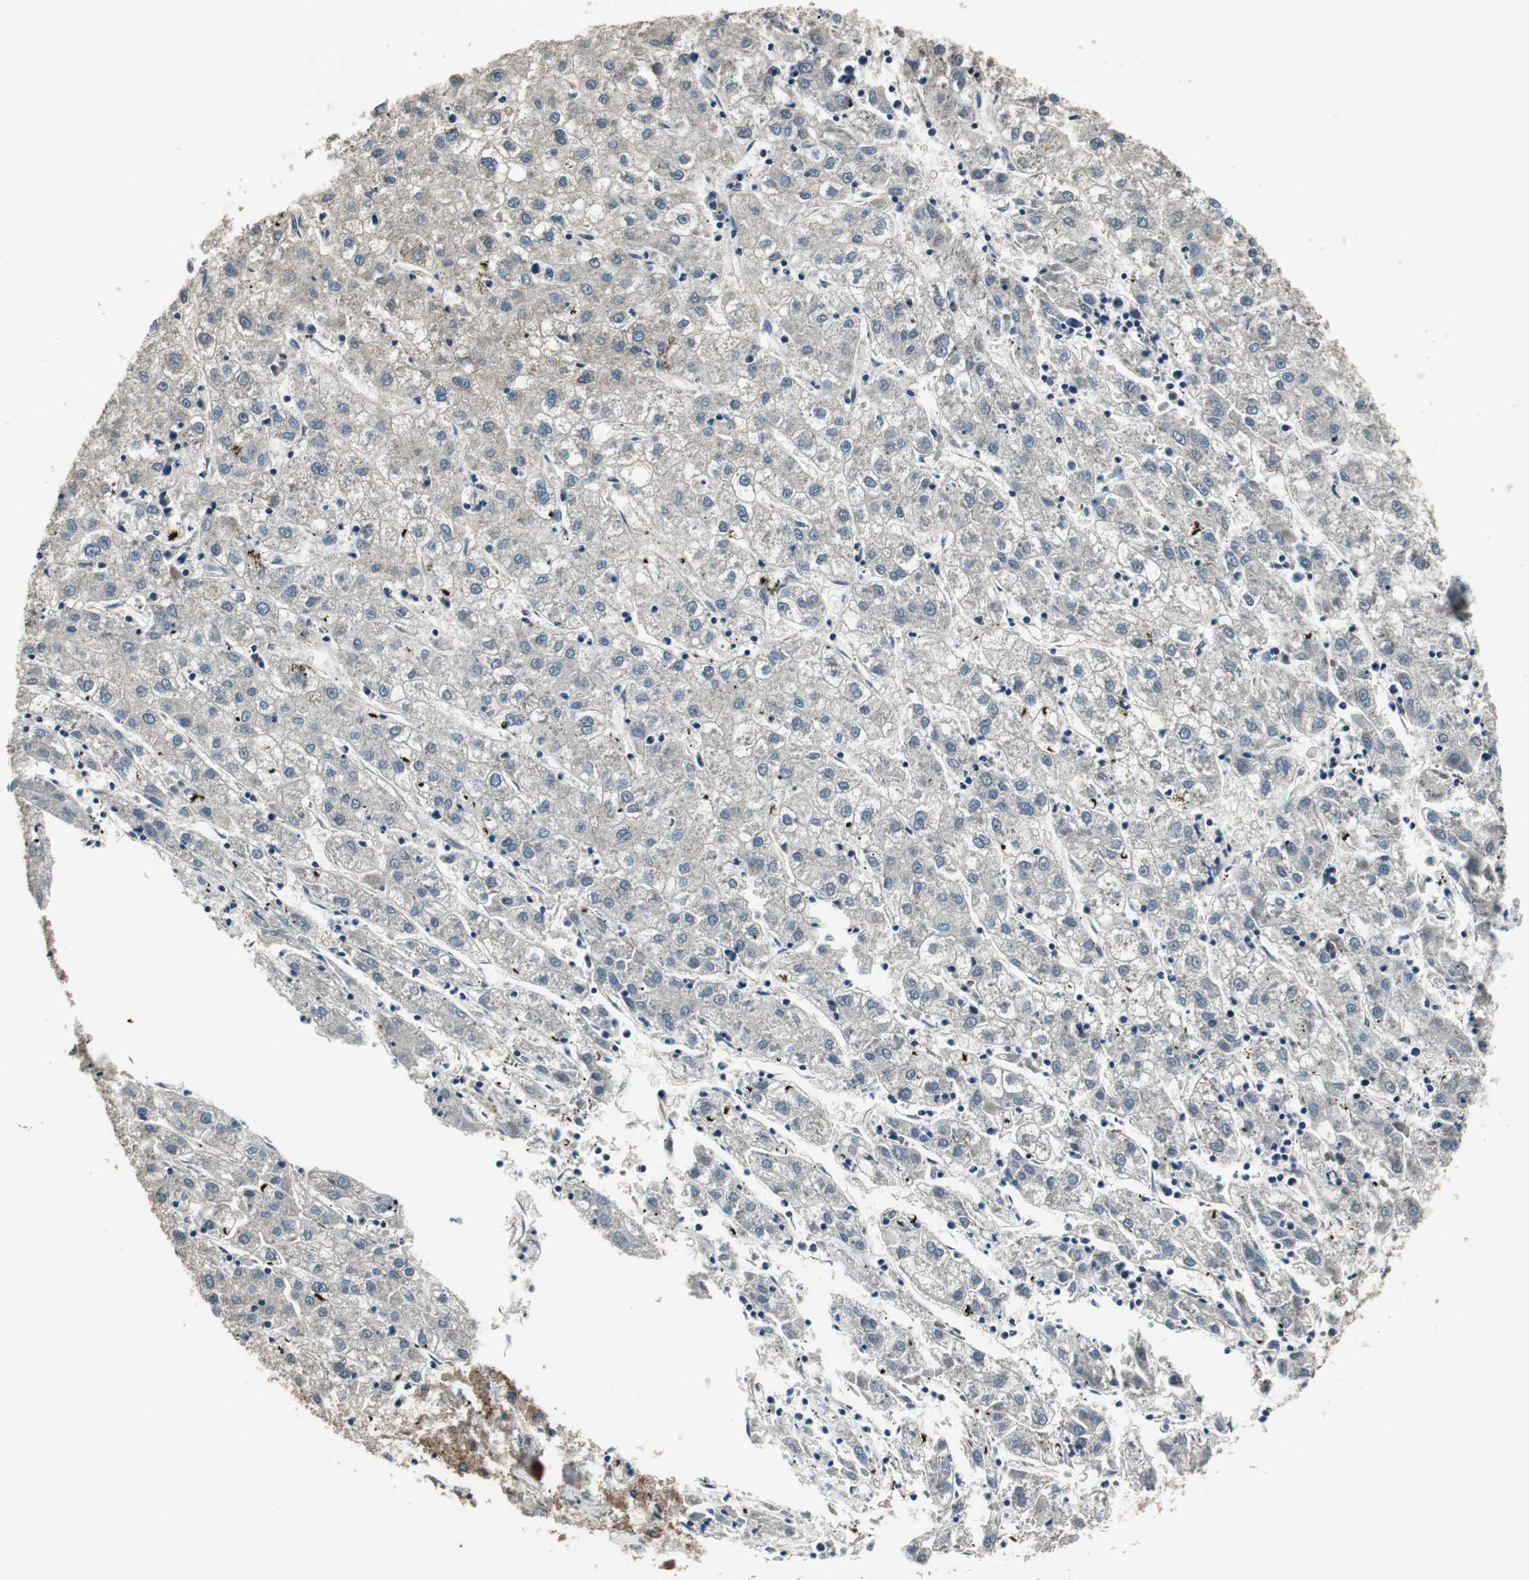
{"staining": {"intensity": "weak", "quantity": "<25%", "location": "cytoplasmic/membranous"}, "tissue": "liver cancer", "cell_type": "Tumor cells", "image_type": "cancer", "snomed": [{"axis": "morphology", "description": "Carcinoma, Hepatocellular, NOS"}, {"axis": "topography", "description": "Liver"}], "caption": "The image displays no staining of tumor cells in hepatocellular carcinoma (liver). (Immunohistochemistry (ihc), brightfield microscopy, high magnification).", "gene": "MSTO1", "patient": {"sex": "male", "age": 72}}